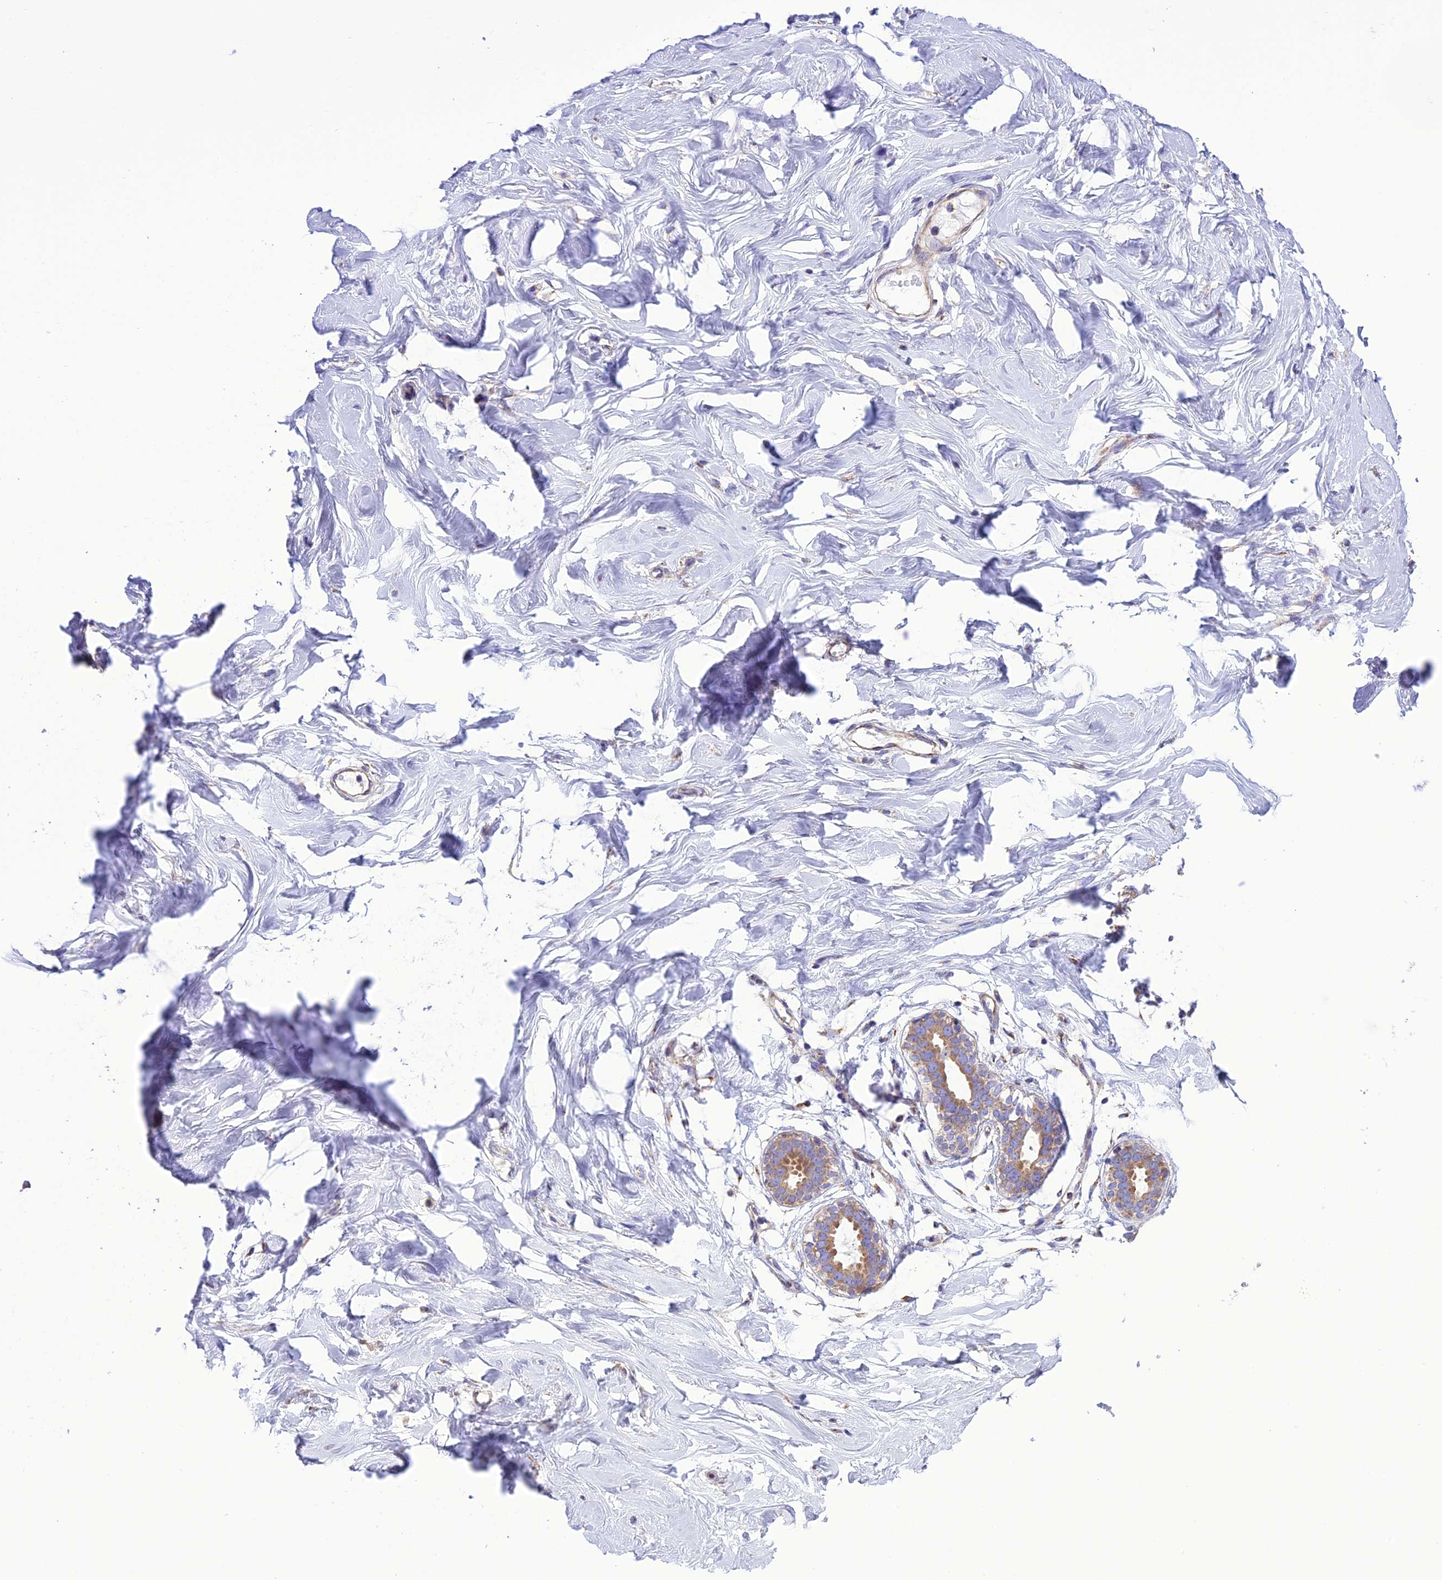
{"staining": {"intensity": "negative", "quantity": "none", "location": "none"}, "tissue": "breast", "cell_type": "Adipocytes", "image_type": "normal", "snomed": [{"axis": "morphology", "description": "Normal tissue, NOS"}, {"axis": "morphology", "description": "Adenoma, NOS"}, {"axis": "topography", "description": "Breast"}], "caption": "Immunohistochemical staining of benign human breast displays no significant positivity in adipocytes.", "gene": "MAP3K12", "patient": {"sex": "female", "age": 23}}